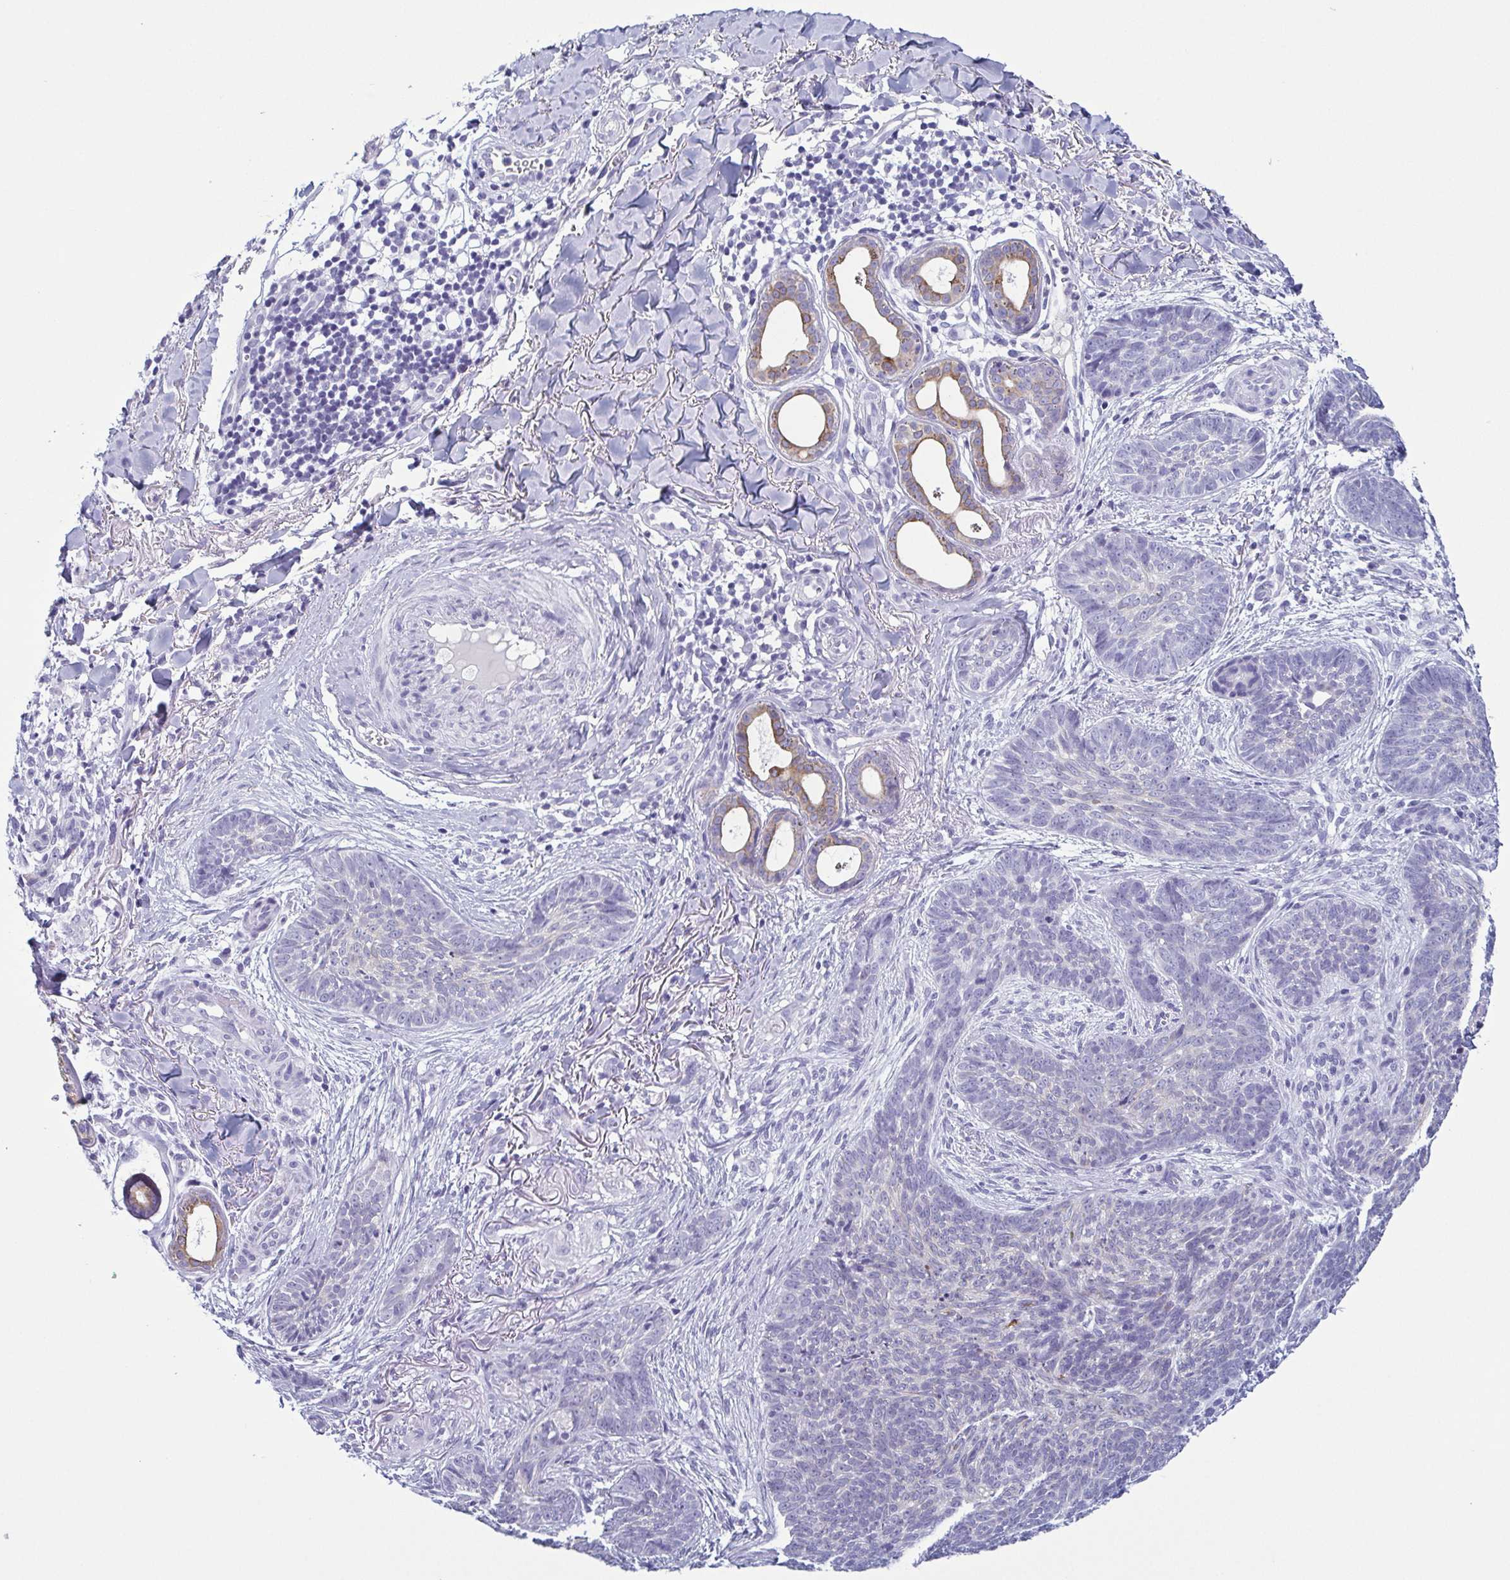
{"staining": {"intensity": "negative", "quantity": "none", "location": "none"}, "tissue": "skin cancer", "cell_type": "Tumor cells", "image_type": "cancer", "snomed": [{"axis": "morphology", "description": "Basal cell carcinoma"}, {"axis": "topography", "description": "Skin"}, {"axis": "topography", "description": "Skin of face"}], "caption": "Immunohistochemical staining of skin cancer (basal cell carcinoma) reveals no significant expression in tumor cells. The staining was performed using DAB to visualize the protein expression in brown, while the nuclei were stained in blue with hematoxylin (Magnification: 20x).", "gene": "KRT10", "patient": {"sex": "male", "age": 88}}